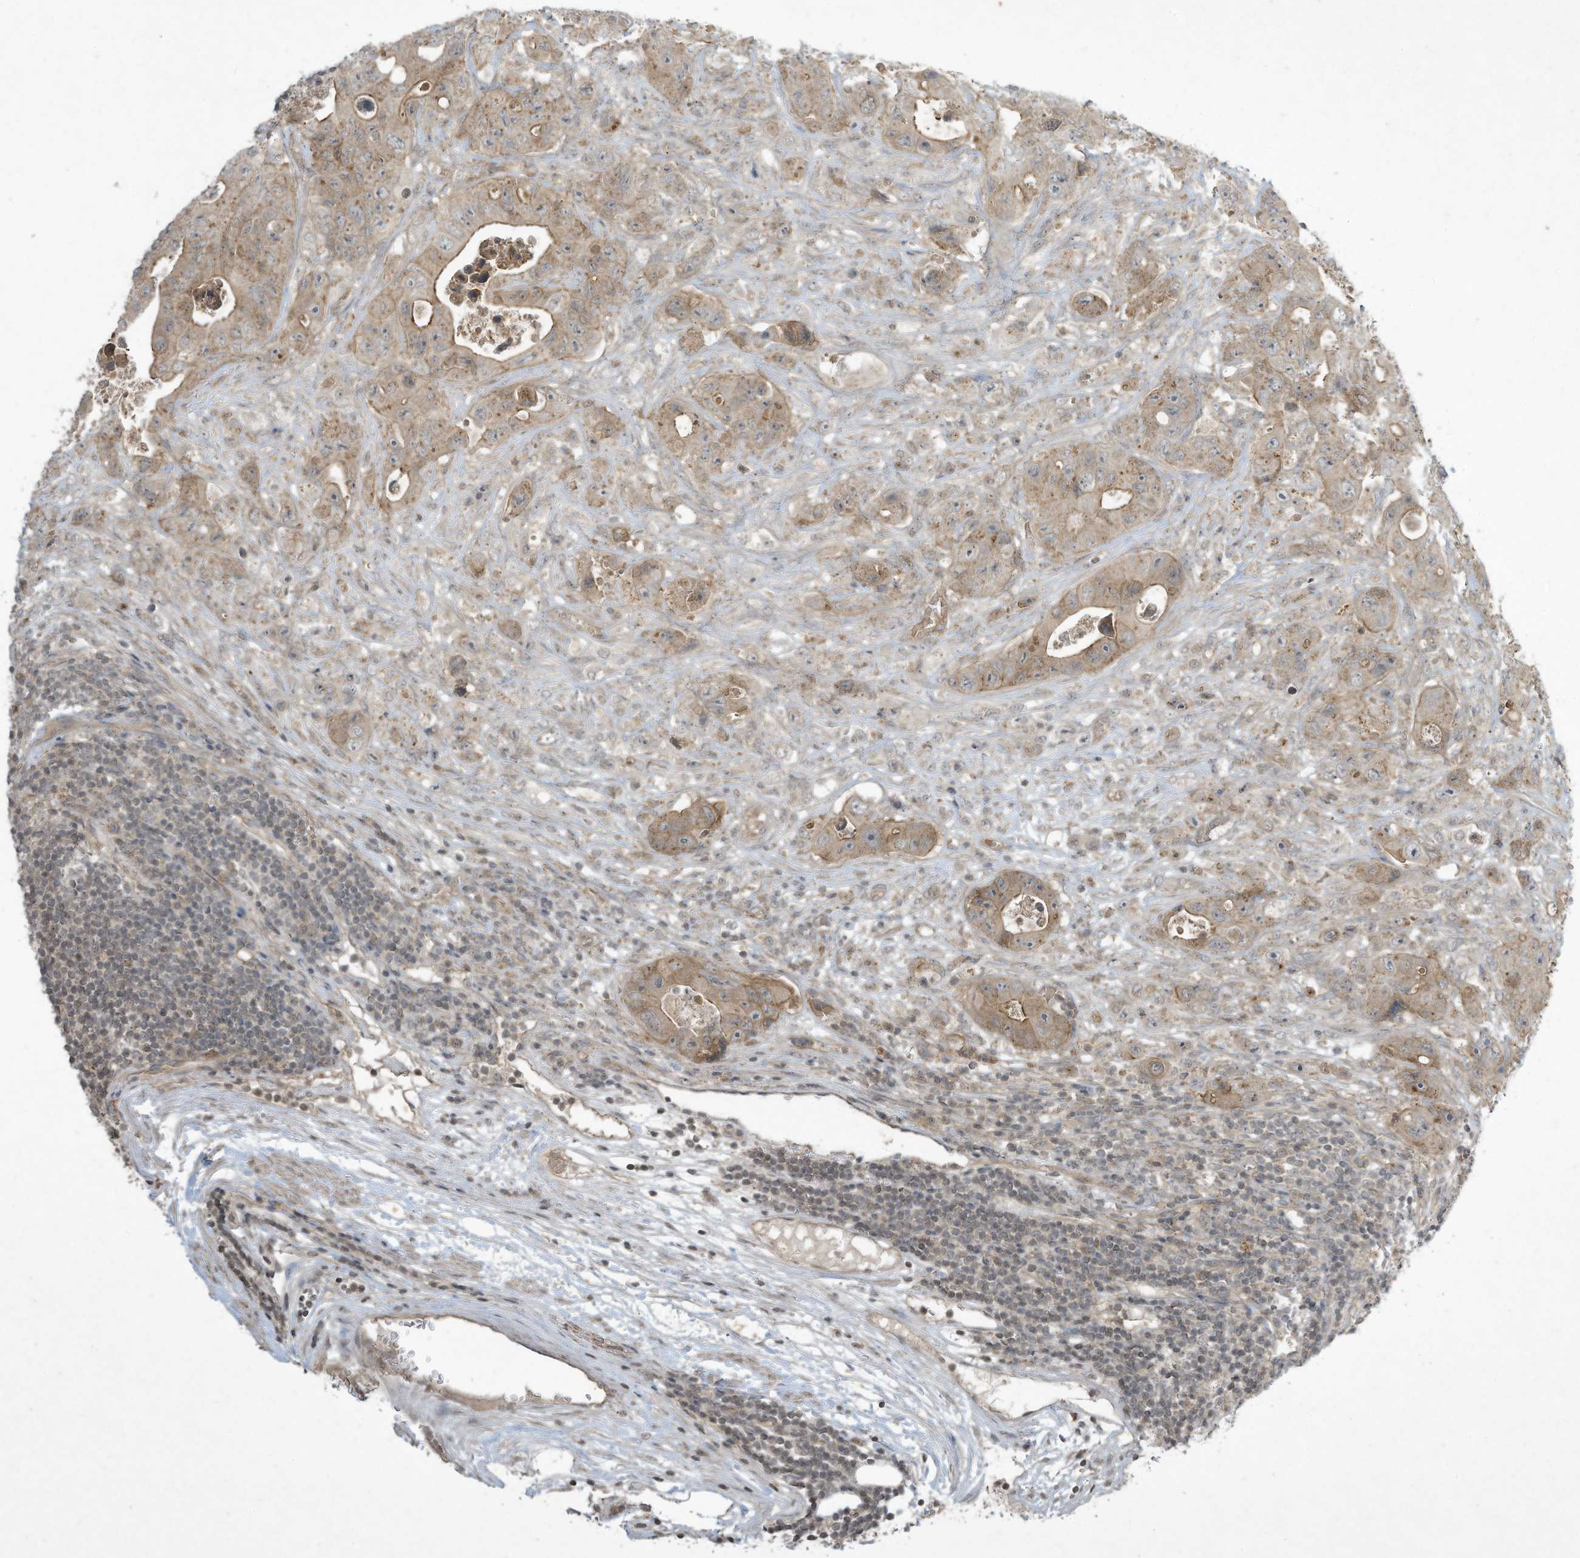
{"staining": {"intensity": "moderate", "quantity": ">75%", "location": "cytoplasmic/membranous"}, "tissue": "colorectal cancer", "cell_type": "Tumor cells", "image_type": "cancer", "snomed": [{"axis": "morphology", "description": "Adenocarcinoma, NOS"}, {"axis": "topography", "description": "Colon"}], "caption": "Moderate cytoplasmic/membranous positivity for a protein is identified in about >75% of tumor cells of adenocarcinoma (colorectal) using IHC.", "gene": "MATN2", "patient": {"sex": "female", "age": 46}}